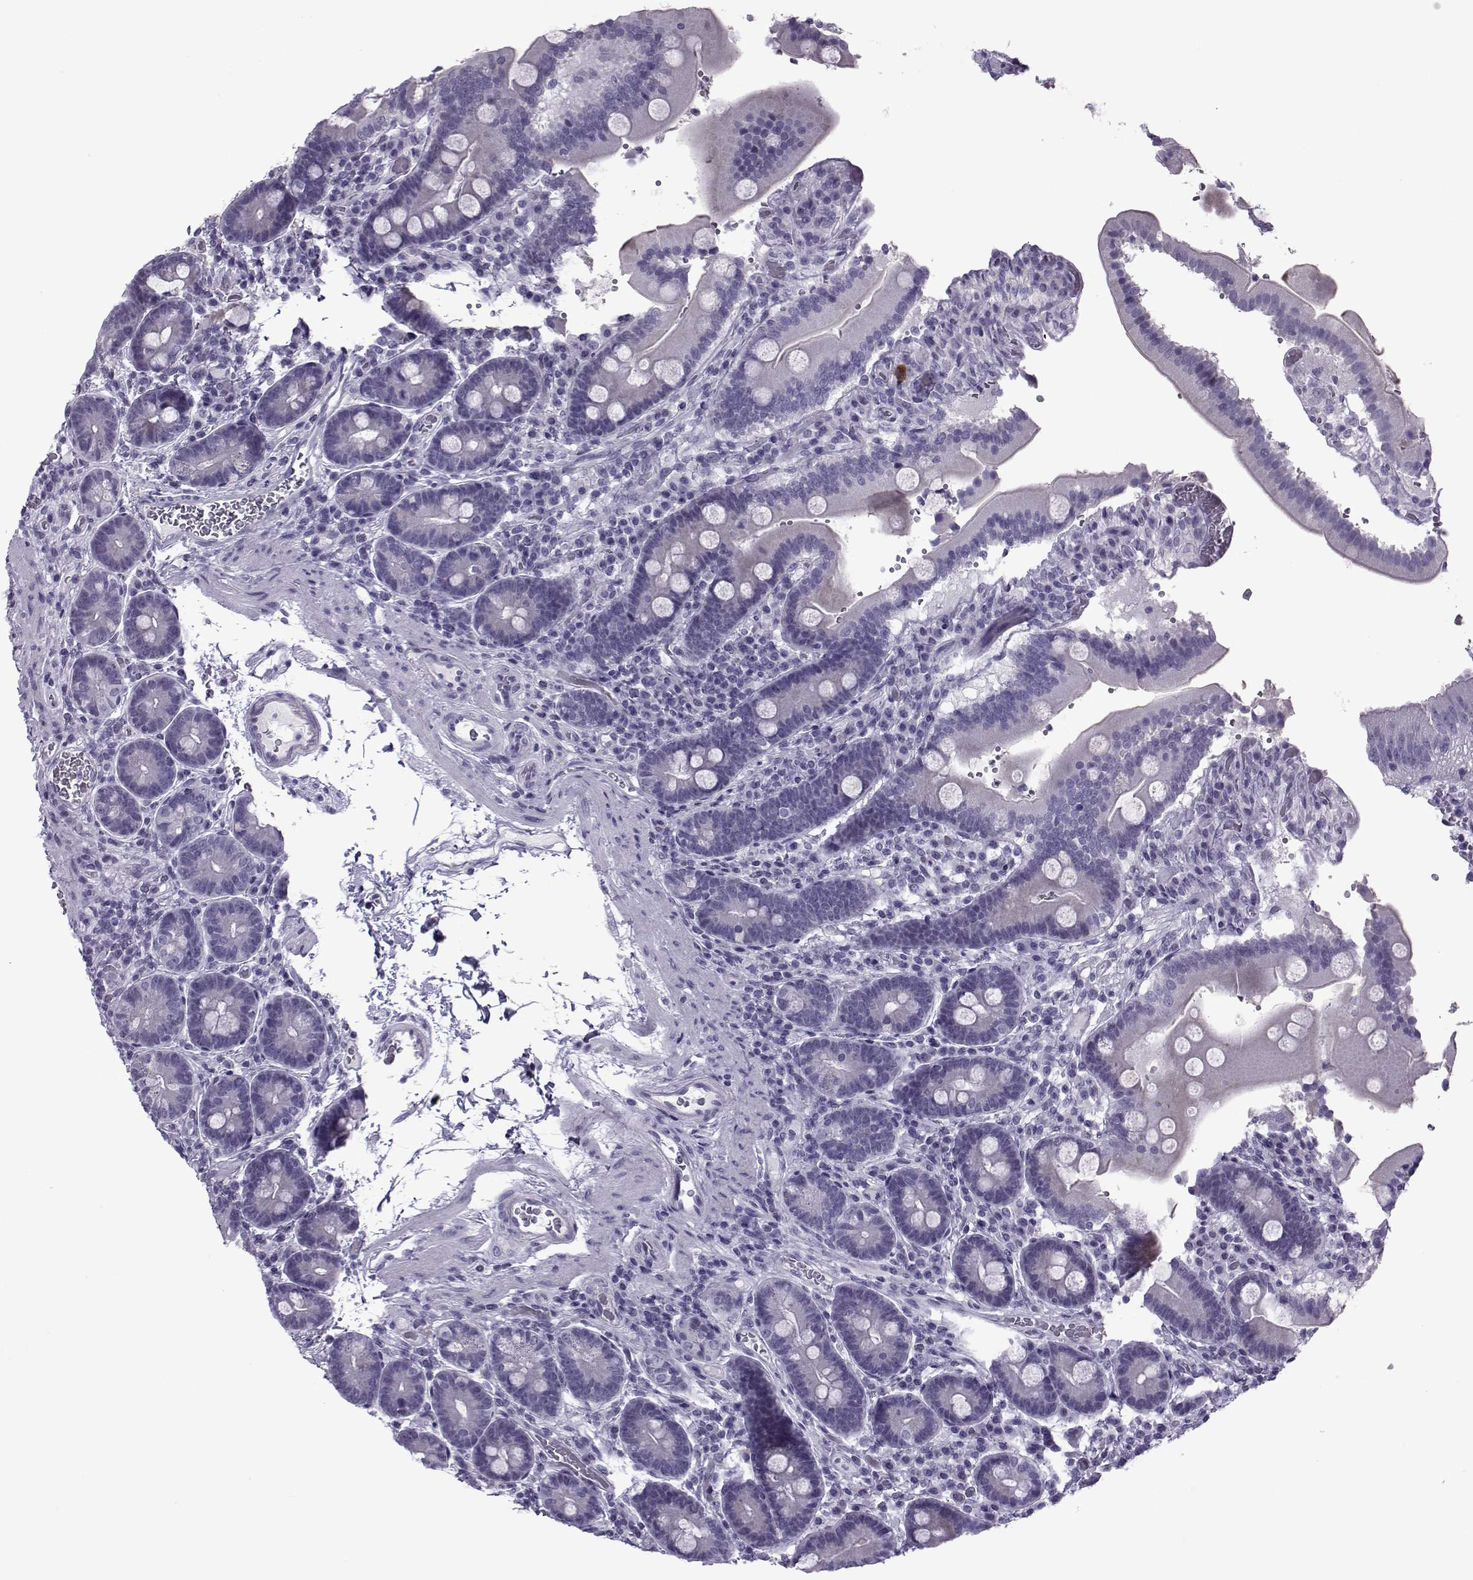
{"staining": {"intensity": "negative", "quantity": "none", "location": "none"}, "tissue": "duodenum", "cell_type": "Glandular cells", "image_type": "normal", "snomed": [{"axis": "morphology", "description": "Normal tissue, NOS"}, {"axis": "topography", "description": "Duodenum"}], "caption": "IHC of benign duodenum displays no expression in glandular cells. (DAB (3,3'-diaminobenzidine) immunohistochemistry (IHC) with hematoxylin counter stain).", "gene": "OIP5", "patient": {"sex": "female", "age": 62}}